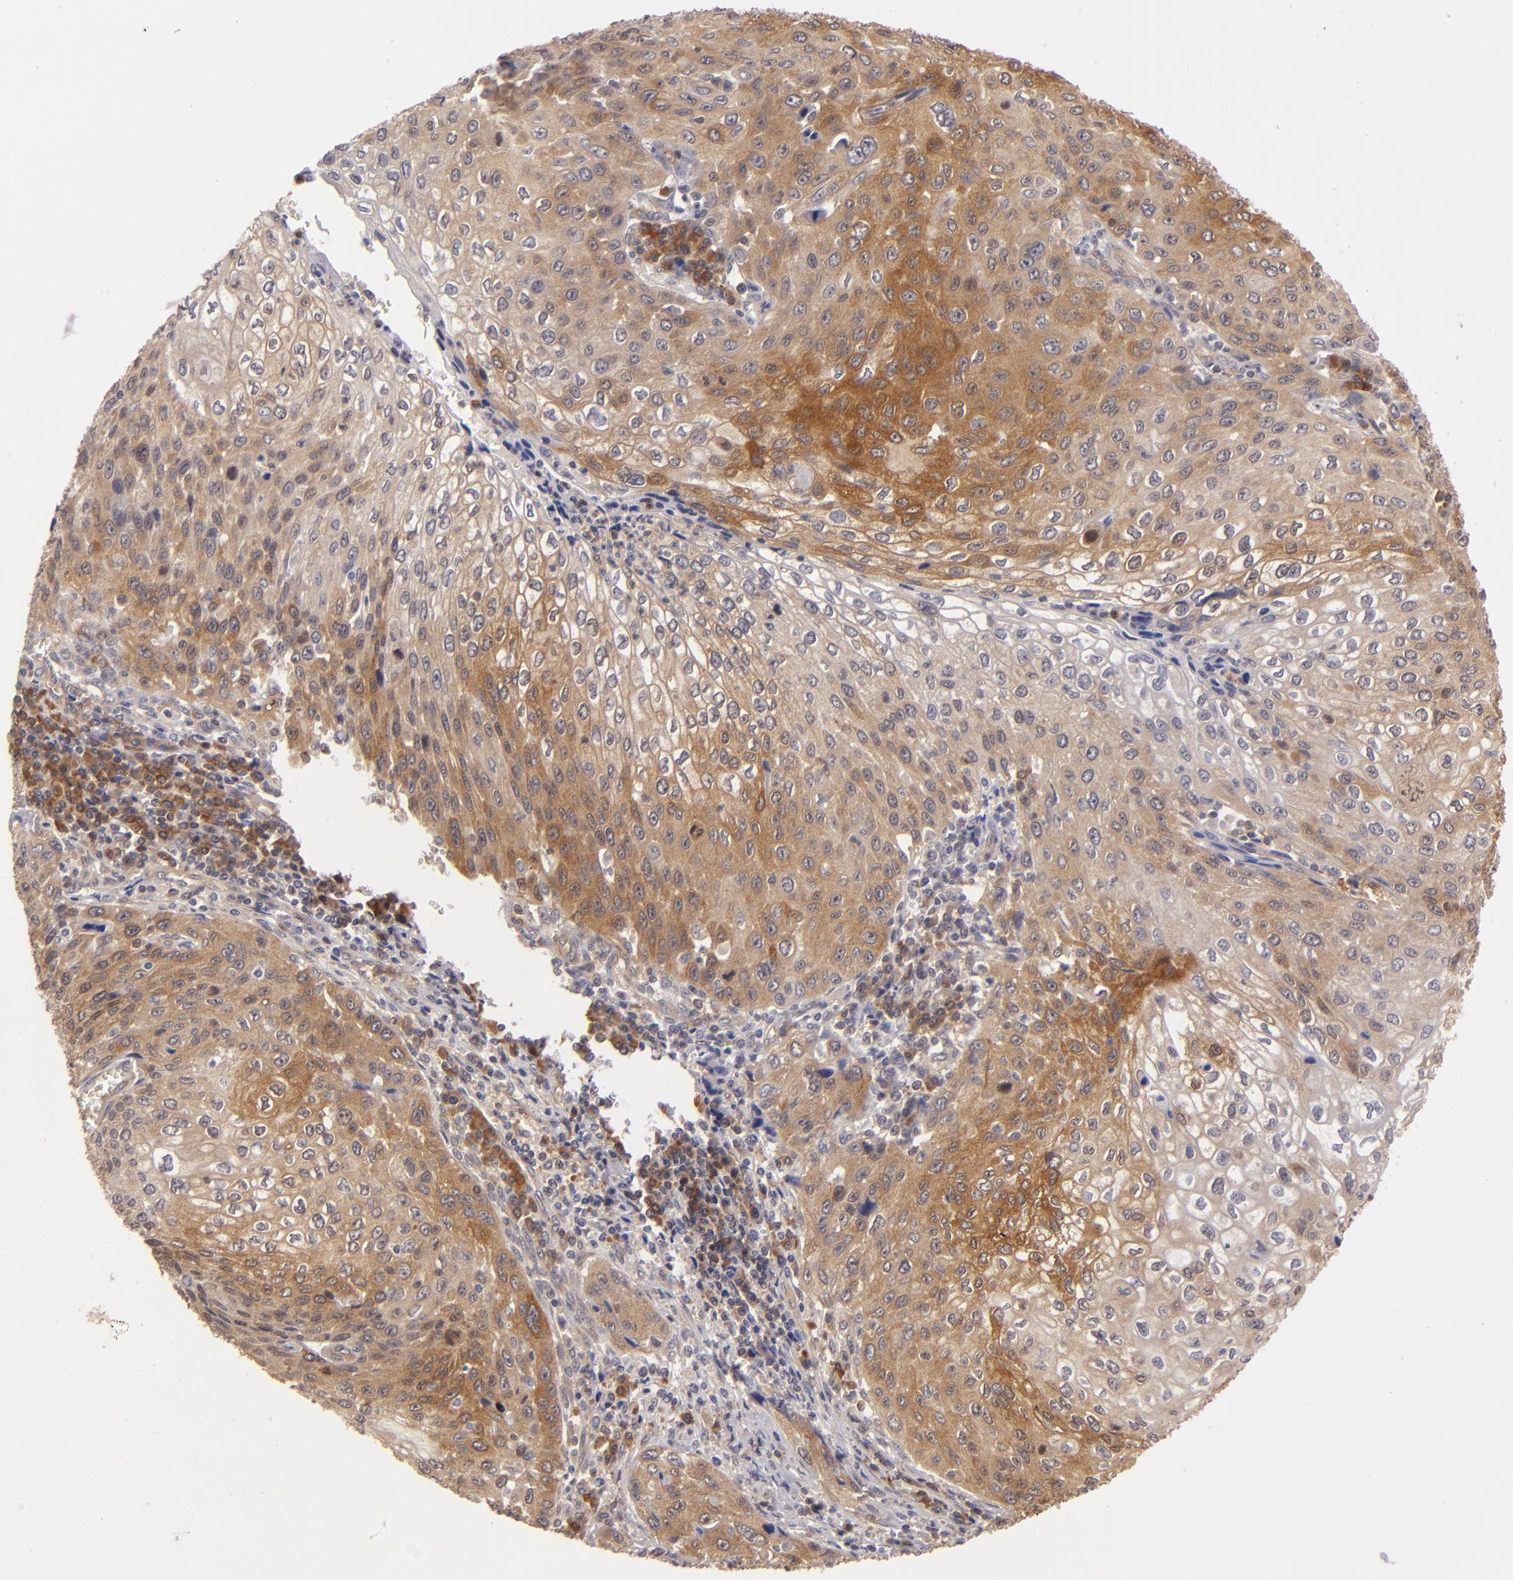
{"staining": {"intensity": "moderate", "quantity": ">75%", "location": "cytoplasmic/membranous"}, "tissue": "cervical cancer", "cell_type": "Tumor cells", "image_type": "cancer", "snomed": [{"axis": "morphology", "description": "Squamous cell carcinoma, NOS"}, {"axis": "topography", "description": "Cervix"}], "caption": "This image demonstrates immunohistochemistry (IHC) staining of human cervical cancer, with medium moderate cytoplasmic/membranous staining in approximately >75% of tumor cells.", "gene": "MAPK3", "patient": {"sex": "female", "age": 32}}